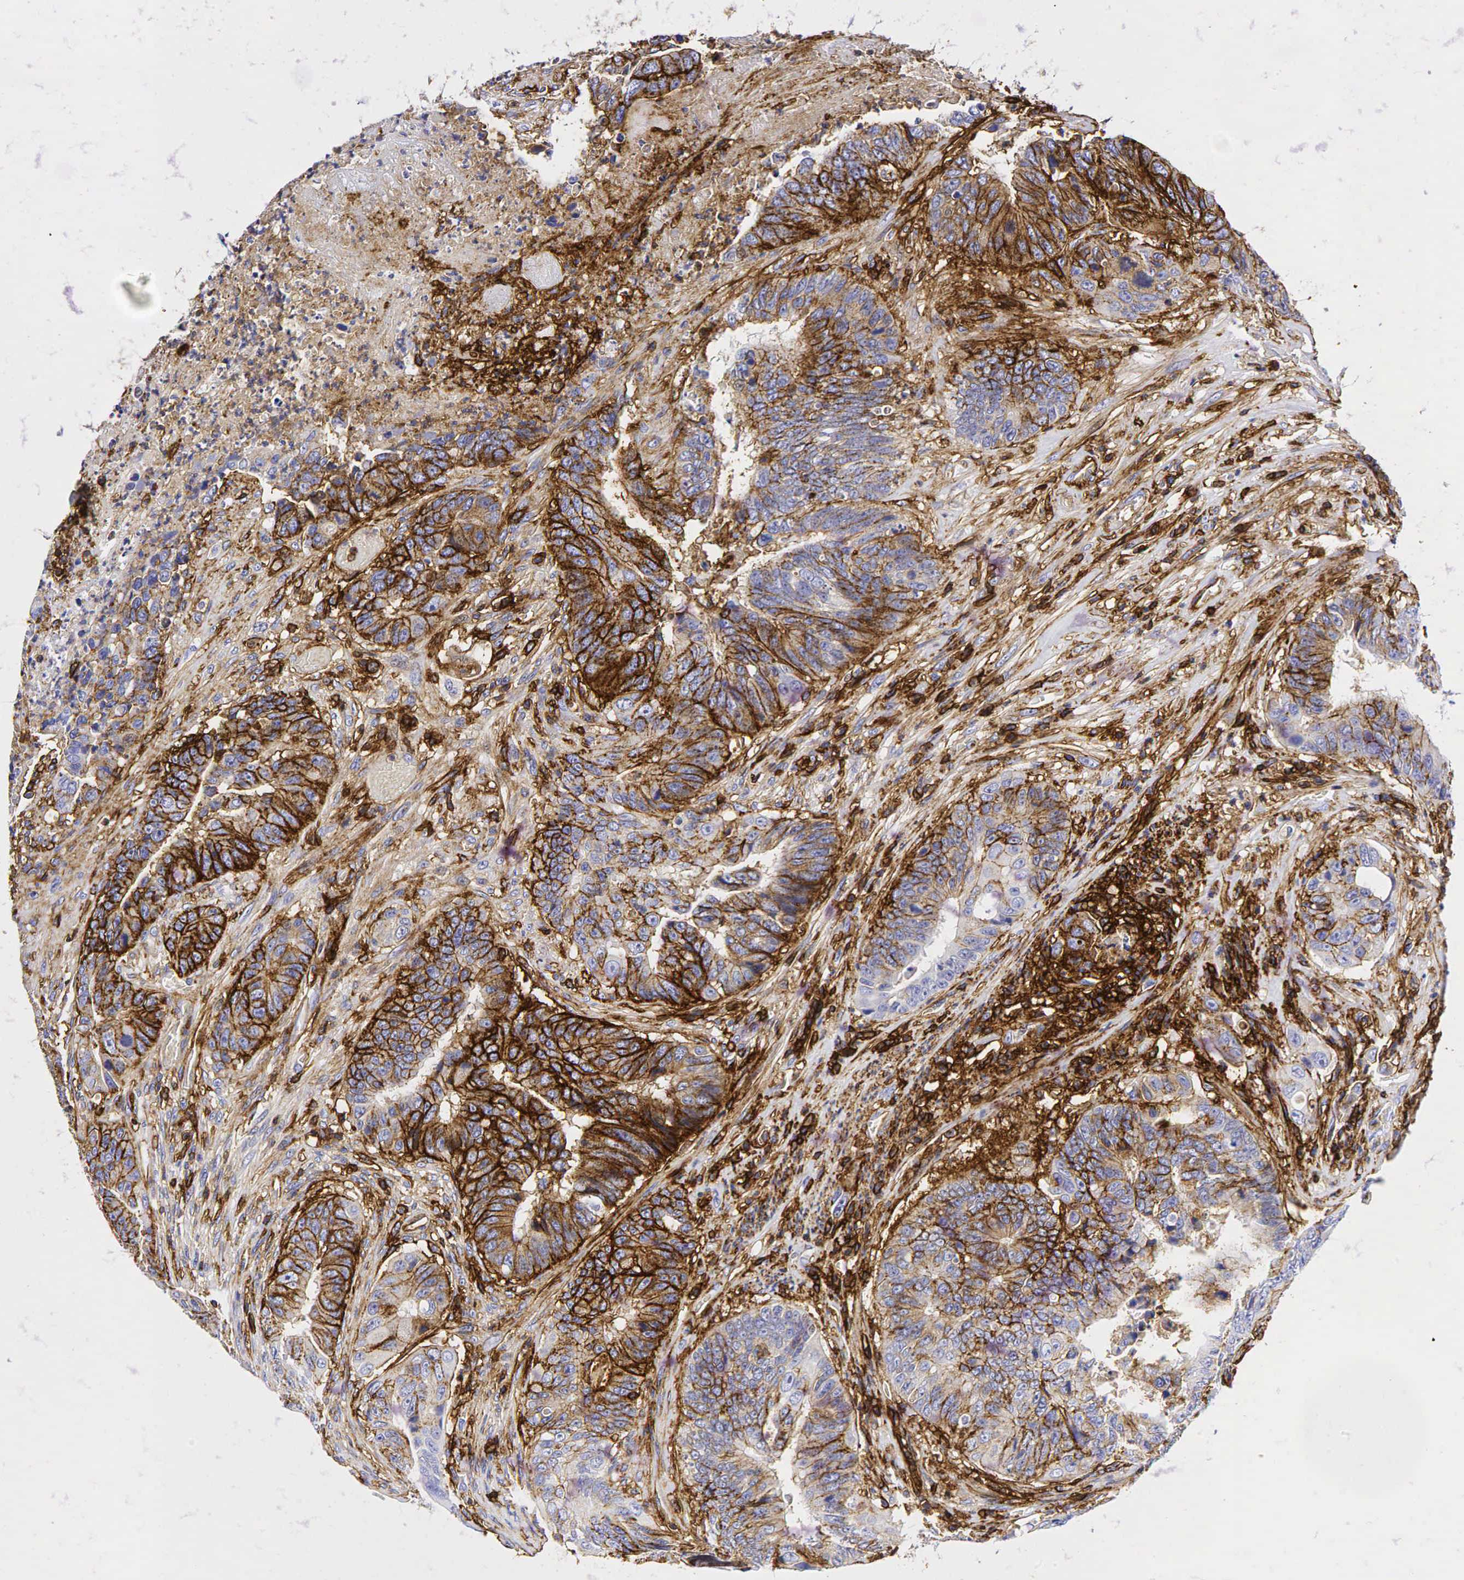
{"staining": {"intensity": "moderate", "quantity": "25%-75%", "location": "cytoplasmic/membranous"}, "tissue": "colorectal cancer", "cell_type": "Tumor cells", "image_type": "cancer", "snomed": [{"axis": "morphology", "description": "Adenocarcinoma, NOS"}, {"axis": "topography", "description": "Rectum"}], "caption": "DAB immunohistochemical staining of adenocarcinoma (colorectal) reveals moderate cytoplasmic/membranous protein staining in about 25%-75% of tumor cells. (IHC, brightfield microscopy, high magnification).", "gene": "CD44", "patient": {"sex": "female", "age": 65}}